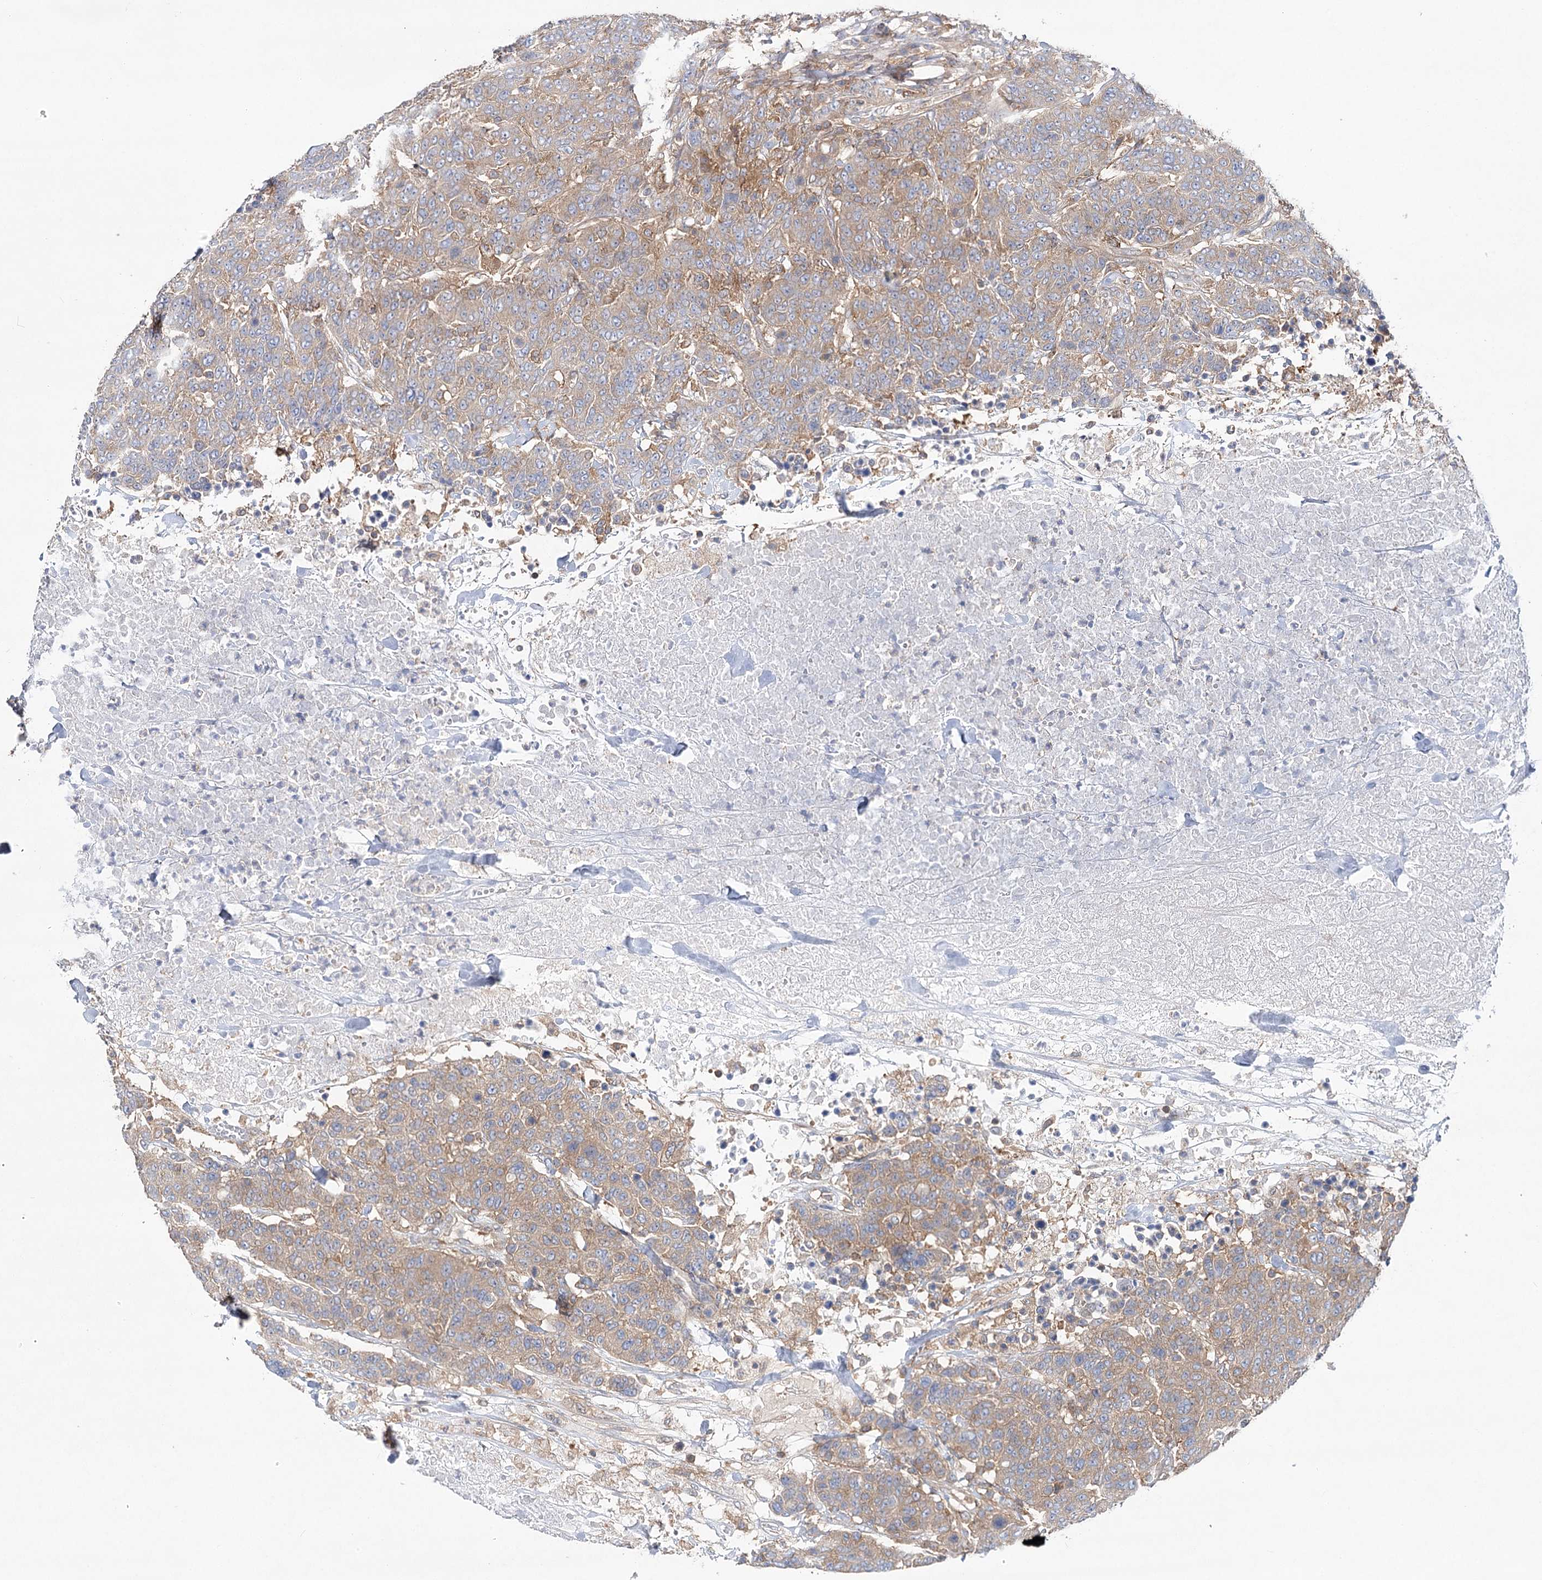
{"staining": {"intensity": "weak", "quantity": "25%-75%", "location": "cytoplasmic/membranous"}, "tissue": "breast cancer", "cell_type": "Tumor cells", "image_type": "cancer", "snomed": [{"axis": "morphology", "description": "Duct carcinoma"}, {"axis": "topography", "description": "Breast"}], "caption": "Immunohistochemistry (IHC) (DAB (3,3'-diaminobenzidine)) staining of infiltrating ductal carcinoma (breast) shows weak cytoplasmic/membranous protein positivity in approximately 25%-75% of tumor cells.", "gene": "ABRAXAS2", "patient": {"sex": "female", "age": 37}}